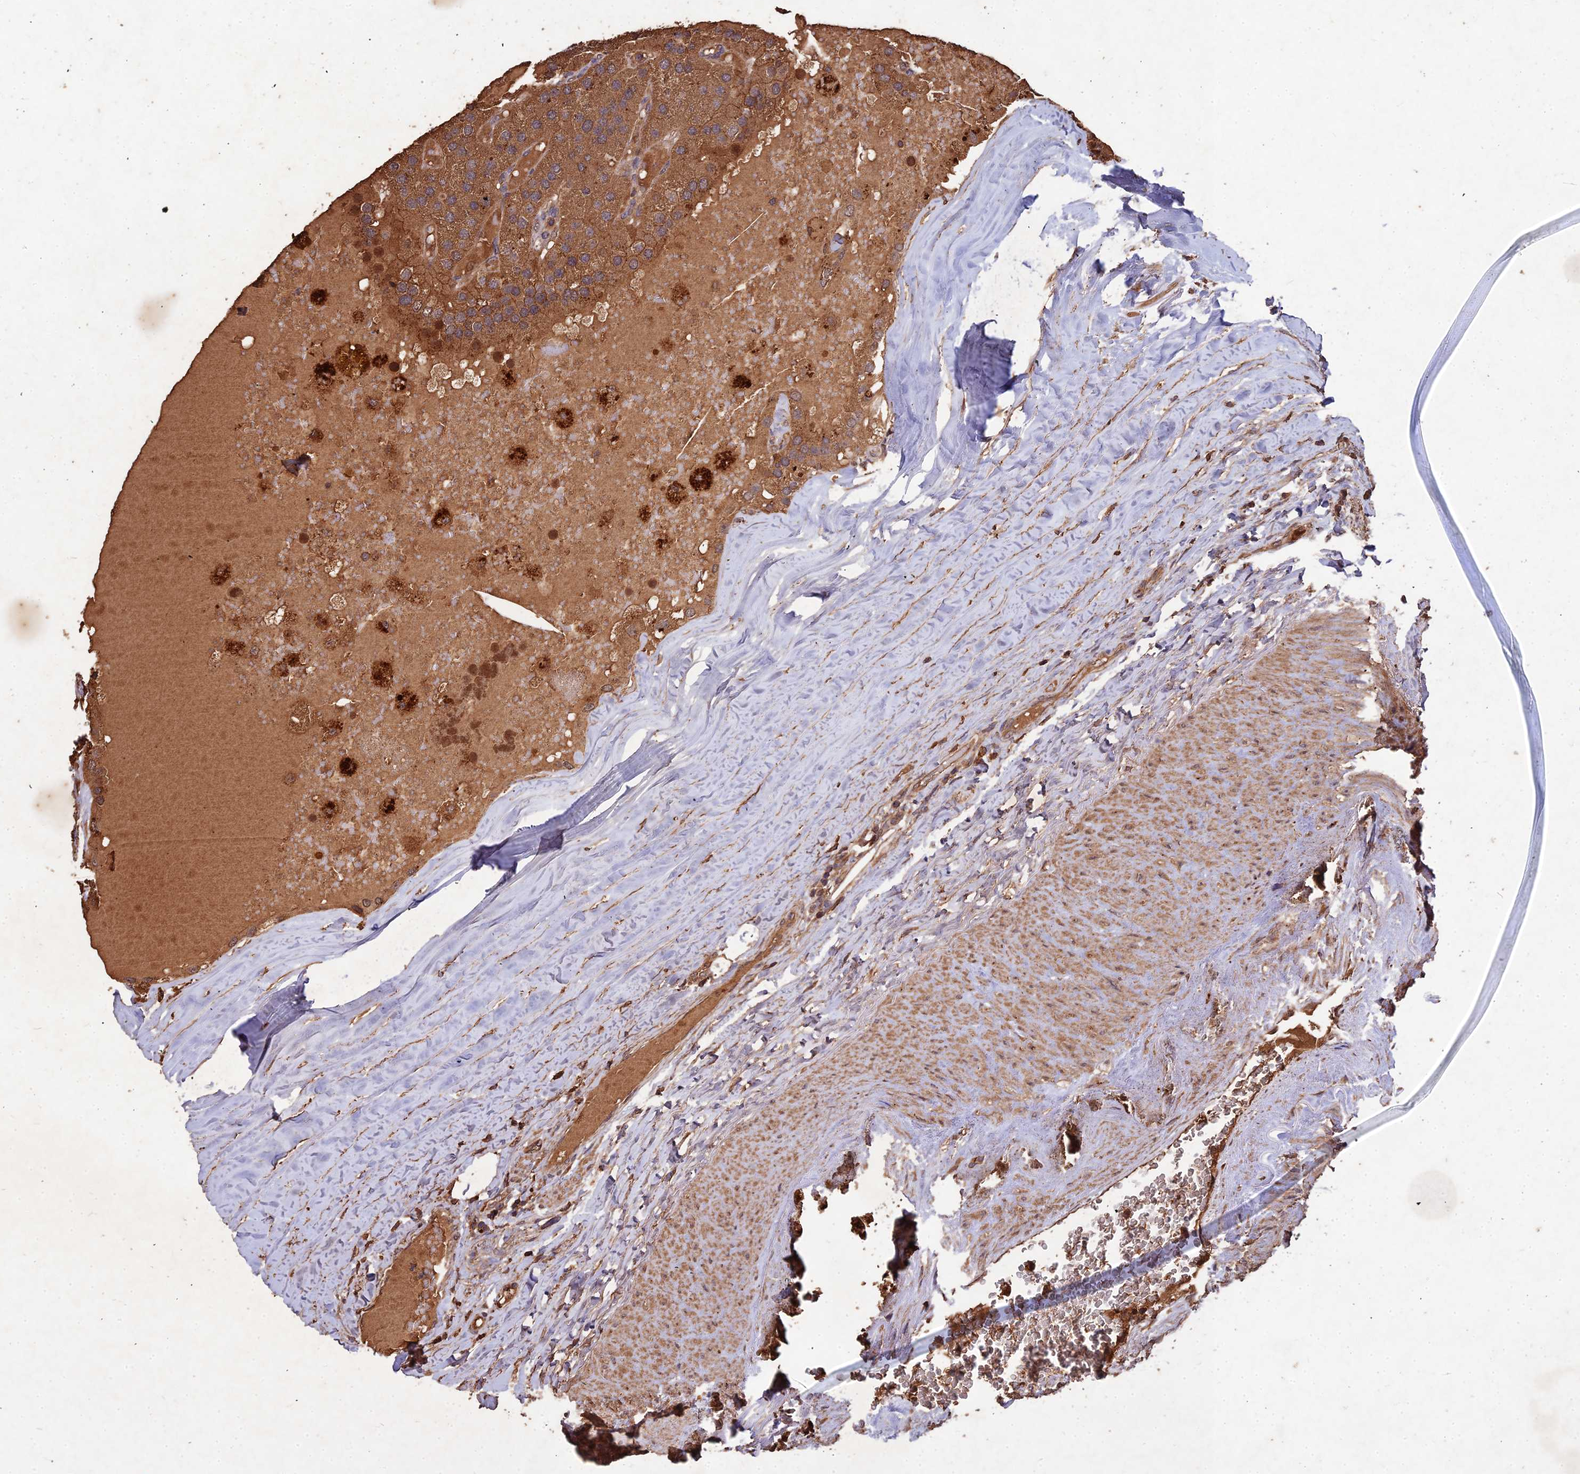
{"staining": {"intensity": "strong", "quantity": ">75%", "location": "cytoplasmic/membranous"}, "tissue": "parathyroid gland", "cell_type": "Glandular cells", "image_type": "normal", "snomed": [{"axis": "morphology", "description": "Normal tissue, NOS"}, {"axis": "morphology", "description": "Adenoma, NOS"}, {"axis": "topography", "description": "Parathyroid gland"}], "caption": "Immunohistochemical staining of benign human parathyroid gland shows high levels of strong cytoplasmic/membranous staining in about >75% of glandular cells. Ihc stains the protein of interest in brown and the nuclei are stained blue.", "gene": "SYMPK", "patient": {"sex": "female", "age": 86}}